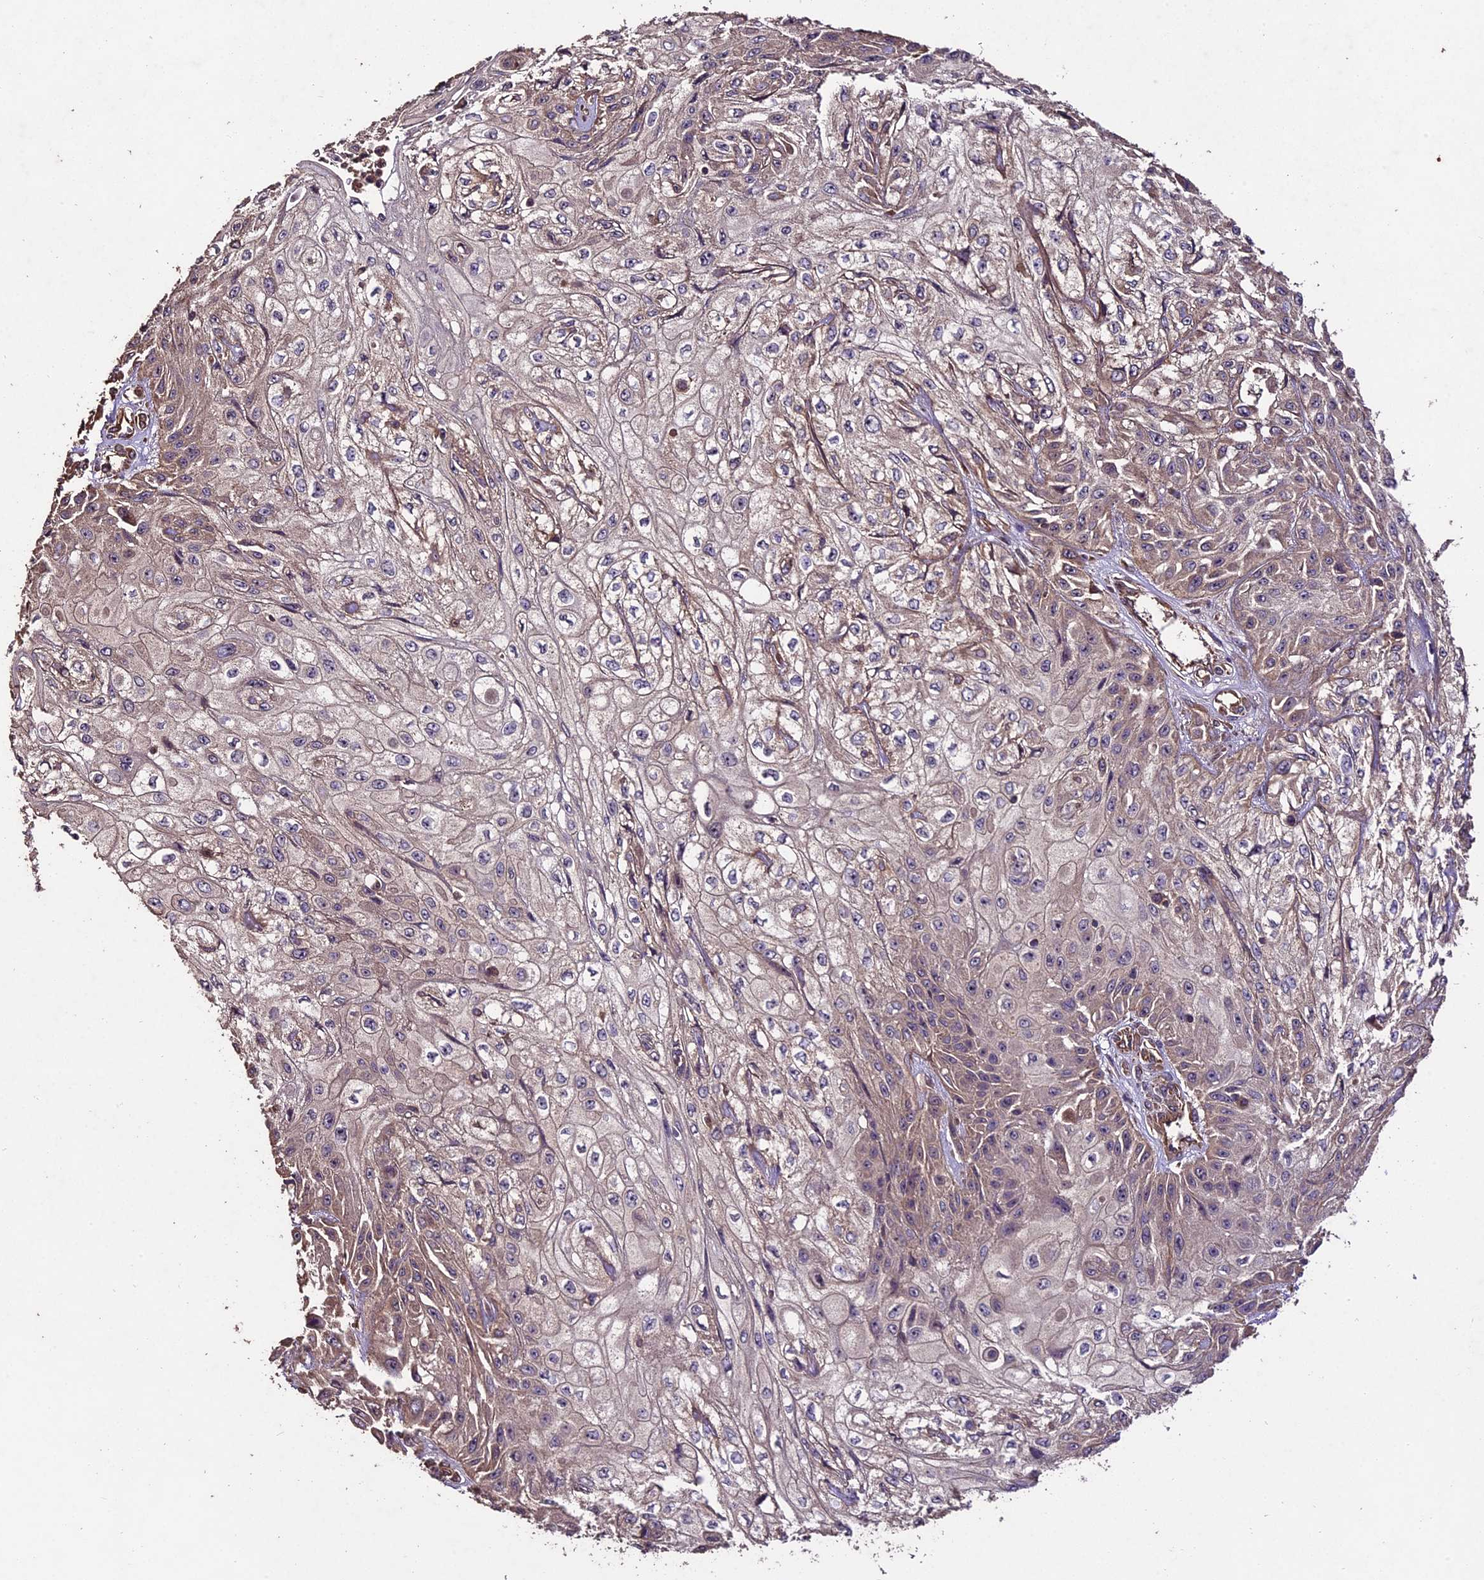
{"staining": {"intensity": "weak", "quantity": "<25%", "location": "cytoplasmic/membranous"}, "tissue": "skin cancer", "cell_type": "Tumor cells", "image_type": "cancer", "snomed": [{"axis": "morphology", "description": "Squamous cell carcinoma, NOS"}, {"axis": "morphology", "description": "Squamous cell carcinoma, metastatic, NOS"}, {"axis": "topography", "description": "Skin"}, {"axis": "topography", "description": "Lymph node"}], "caption": "A histopathology image of human skin metastatic squamous cell carcinoma is negative for staining in tumor cells. The staining is performed using DAB brown chromogen with nuclei counter-stained in using hematoxylin.", "gene": "TTLL10", "patient": {"sex": "male", "age": 75}}